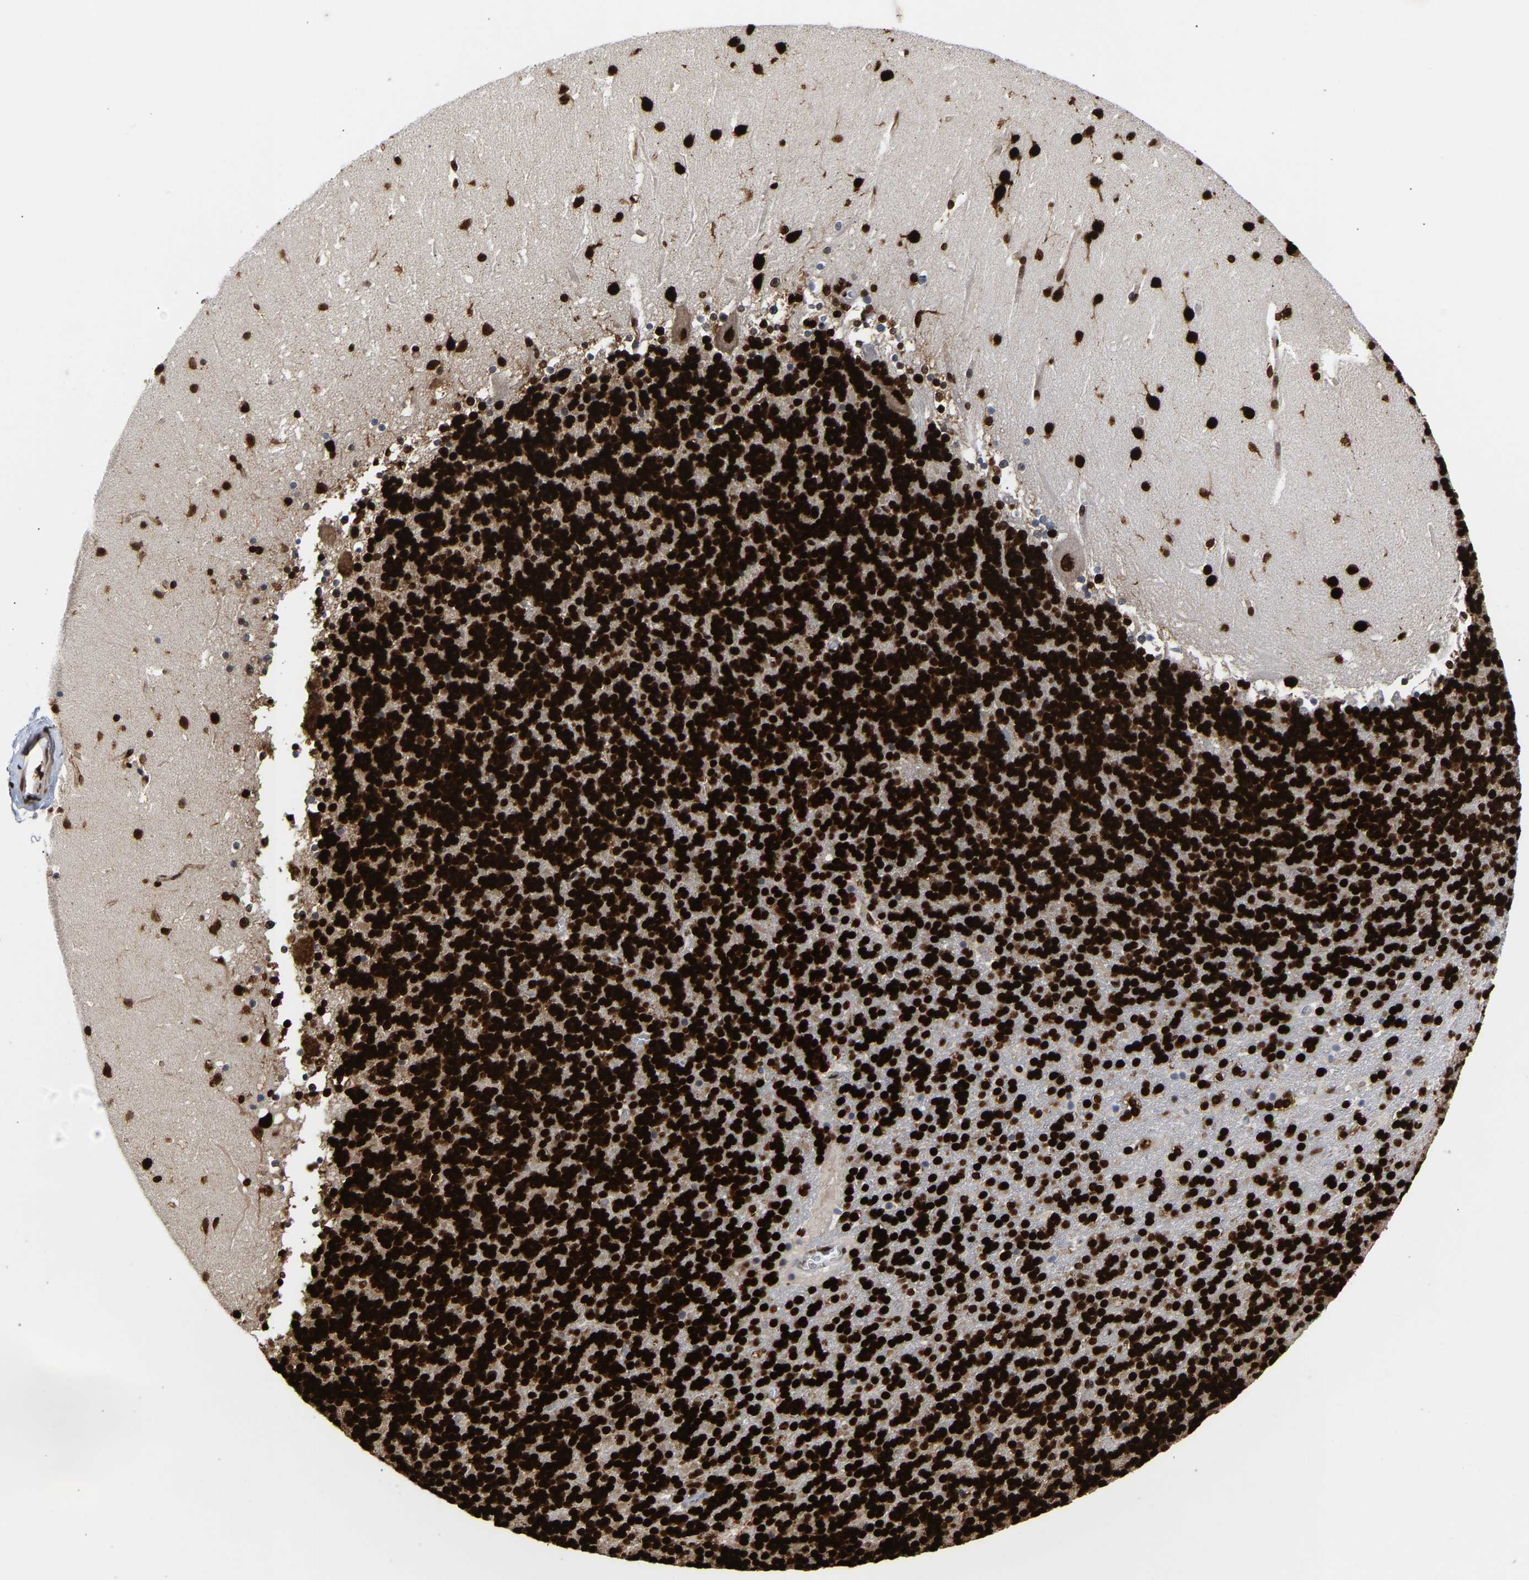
{"staining": {"intensity": "strong", "quantity": ">75%", "location": "nuclear"}, "tissue": "cerebellum", "cell_type": "Cells in granular layer", "image_type": "normal", "snomed": [{"axis": "morphology", "description": "Normal tissue, NOS"}, {"axis": "topography", "description": "Cerebellum"}], "caption": "Immunohistochemistry (IHC) (DAB) staining of unremarkable human cerebellum demonstrates strong nuclear protein staining in approximately >75% of cells in granular layer. (IHC, brightfield microscopy, high magnification).", "gene": "PSIP1", "patient": {"sex": "male", "age": 45}}